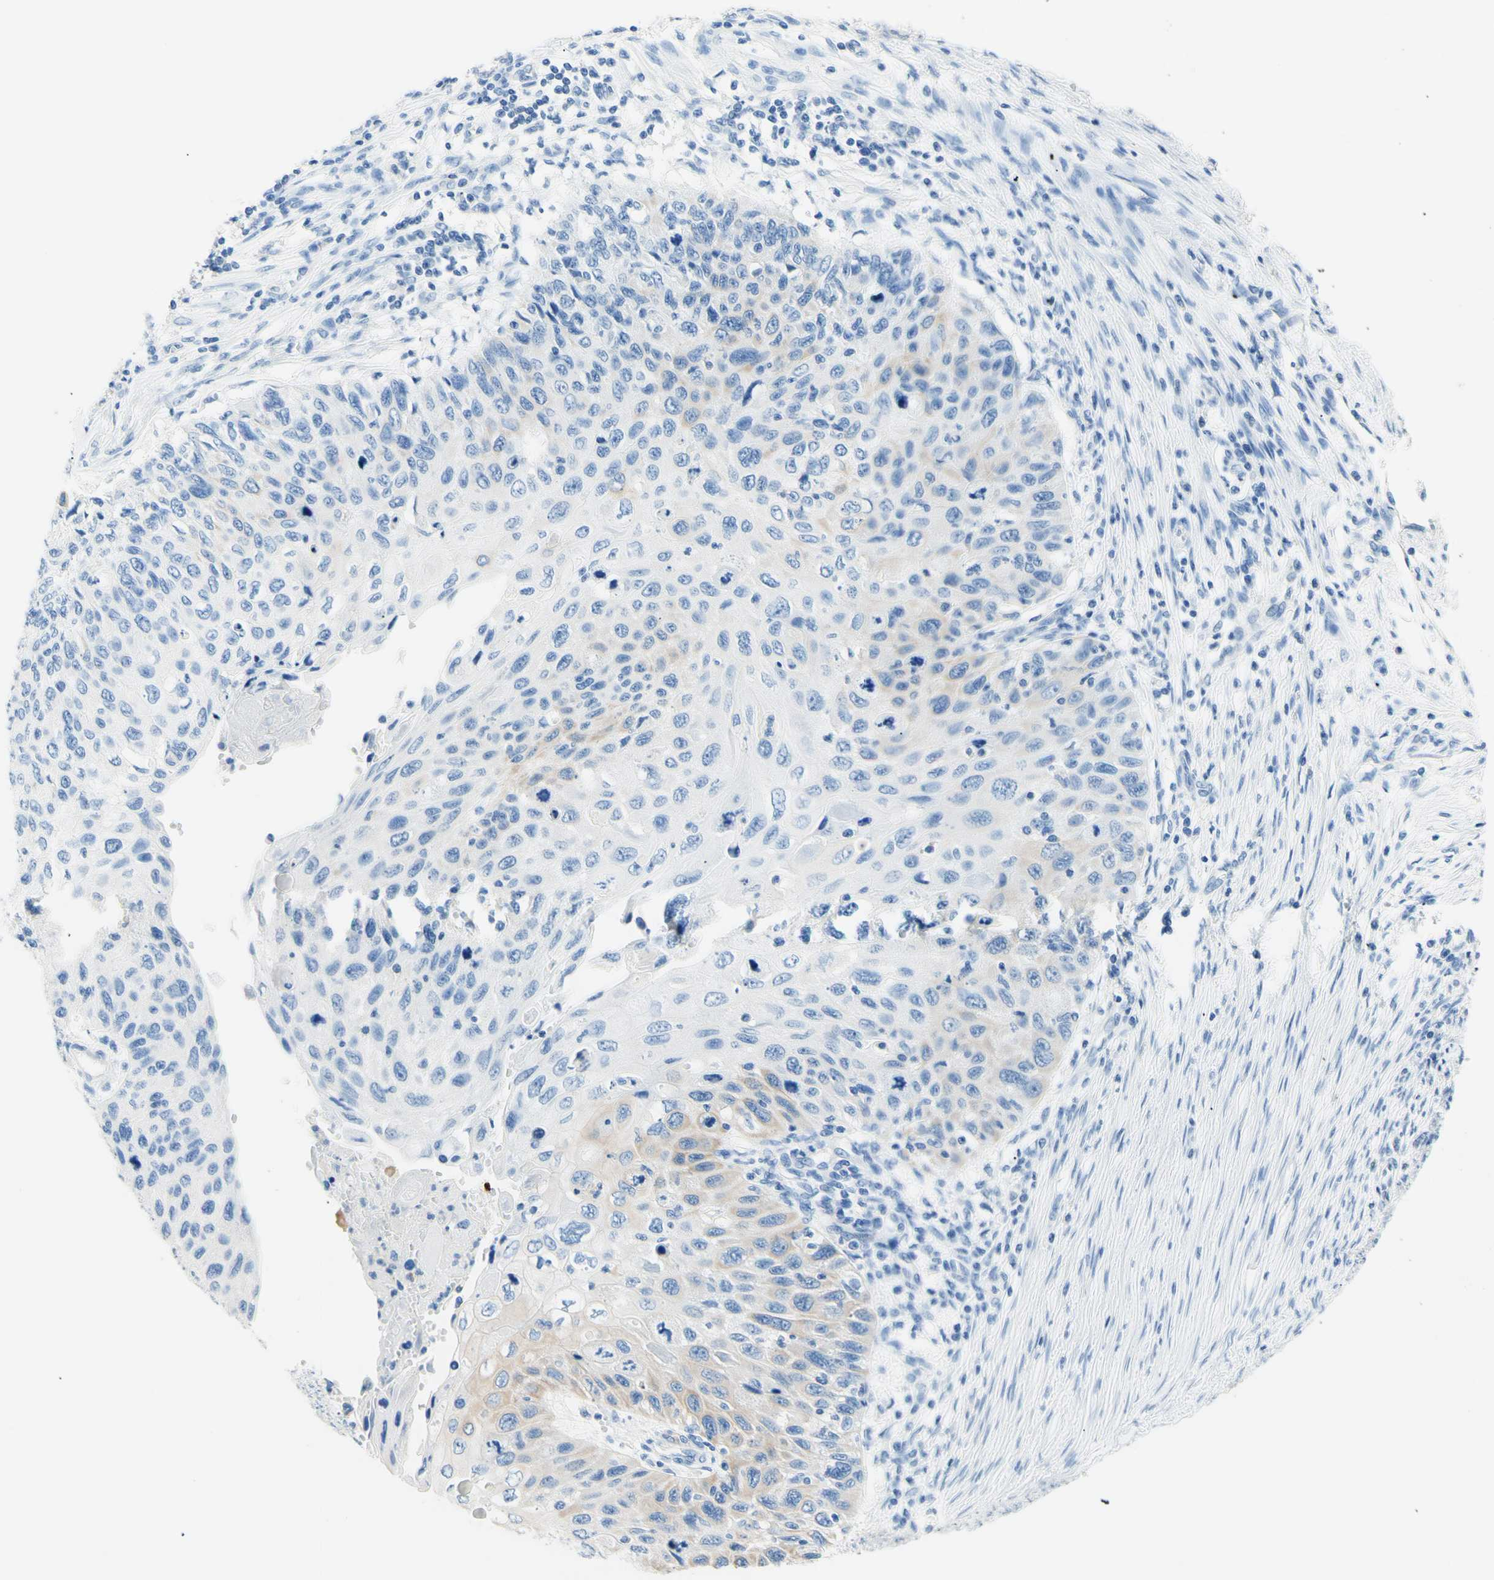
{"staining": {"intensity": "weak", "quantity": "<25%", "location": "cytoplasmic/membranous"}, "tissue": "cervical cancer", "cell_type": "Tumor cells", "image_type": "cancer", "snomed": [{"axis": "morphology", "description": "Squamous cell carcinoma, NOS"}, {"axis": "topography", "description": "Cervix"}], "caption": "A high-resolution photomicrograph shows immunohistochemistry (IHC) staining of cervical cancer (squamous cell carcinoma), which shows no significant staining in tumor cells. The staining is performed using DAB brown chromogen with nuclei counter-stained in using hematoxylin.", "gene": "HPCA", "patient": {"sex": "female", "age": 70}}